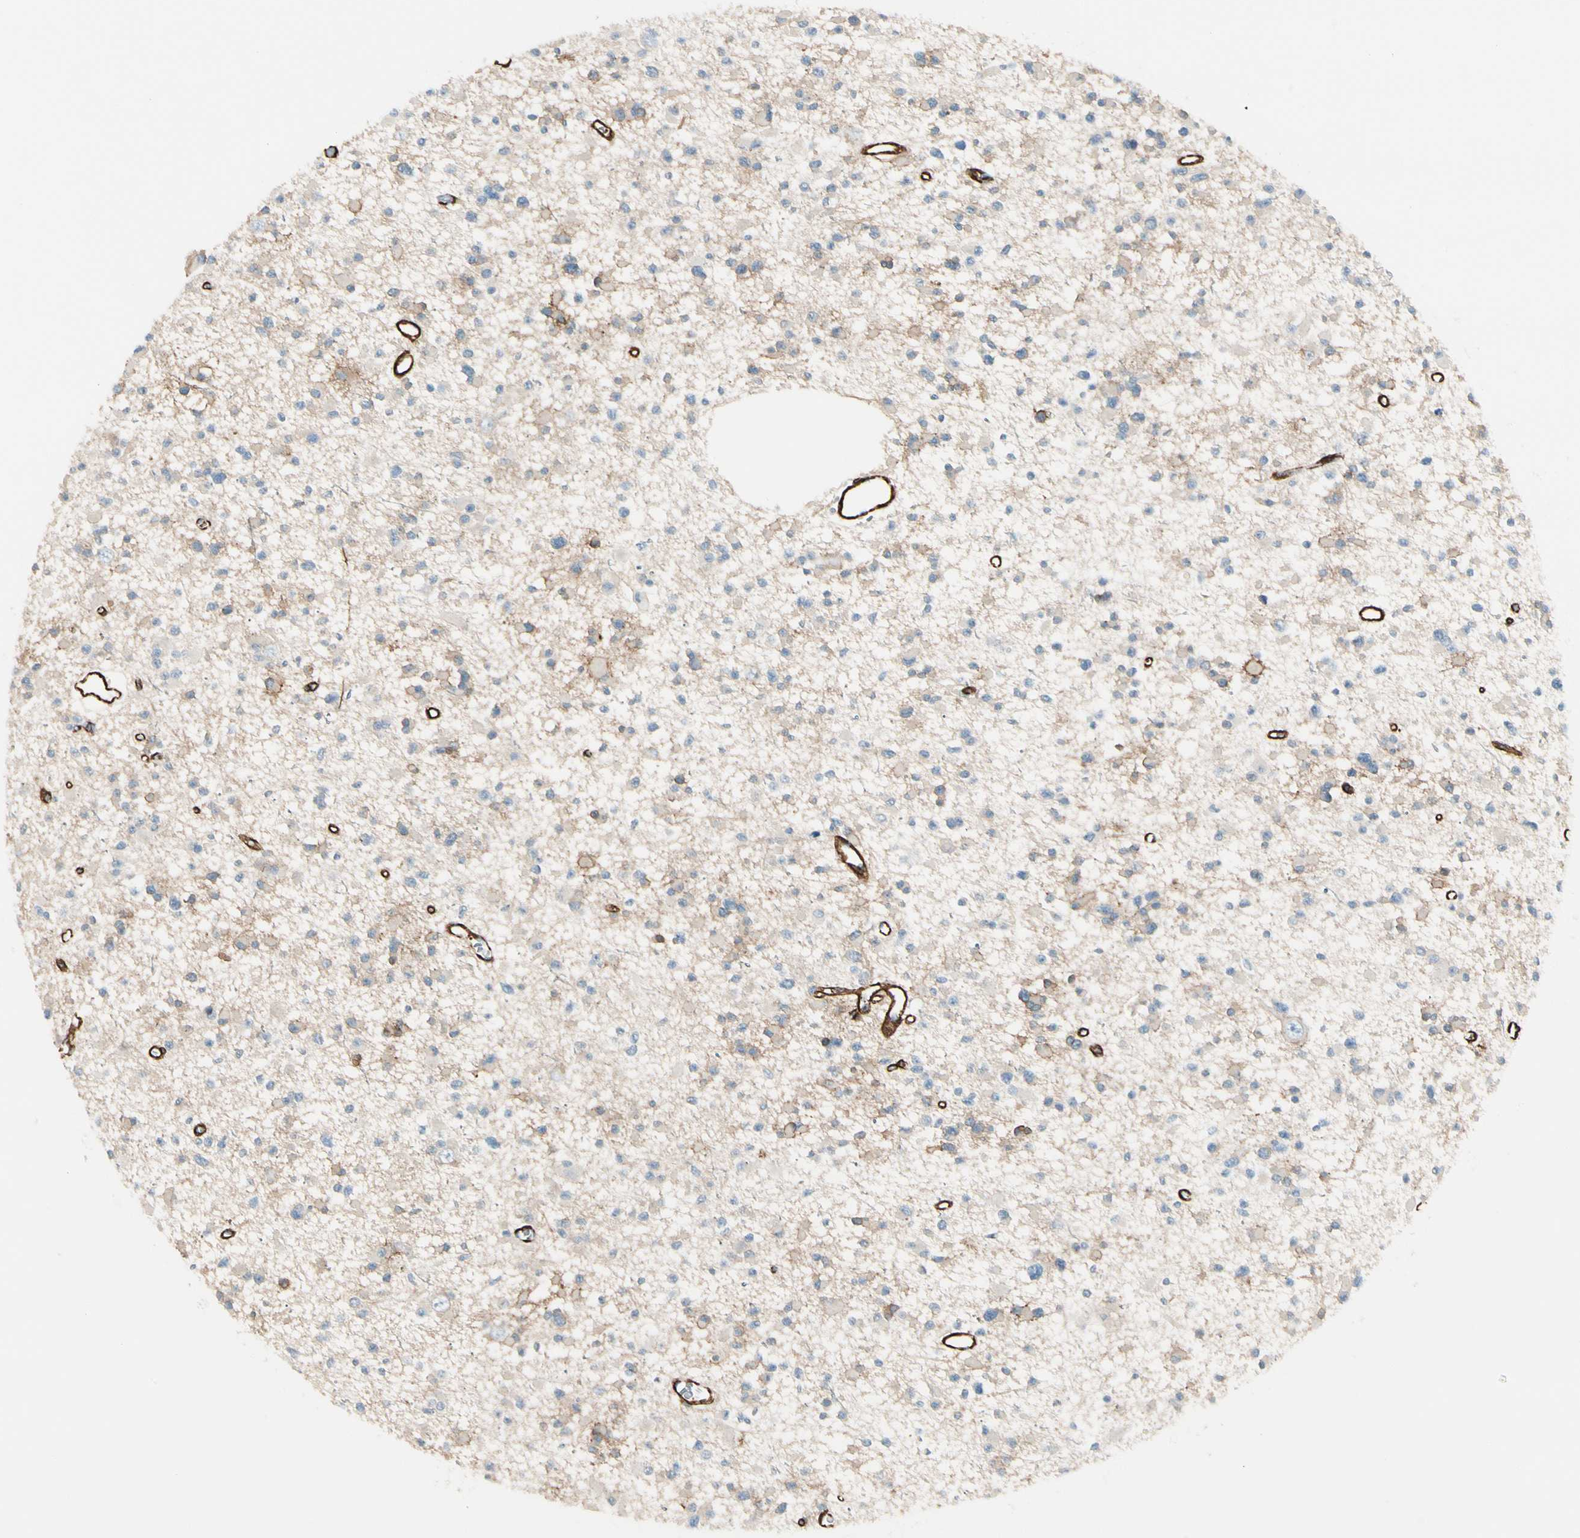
{"staining": {"intensity": "weak", "quantity": "25%-75%", "location": "cytoplasmic/membranous"}, "tissue": "glioma", "cell_type": "Tumor cells", "image_type": "cancer", "snomed": [{"axis": "morphology", "description": "Glioma, malignant, Low grade"}, {"axis": "topography", "description": "Brain"}], "caption": "High-power microscopy captured an immunohistochemistry (IHC) micrograph of malignant low-grade glioma, revealing weak cytoplasmic/membranous positivity in about 25%-75% of tumor cells. (Brightfield microscopy of DAB IHC at high magnification).", "gene": "CALD1", "patient": {"sex": "female", "age": 22}}